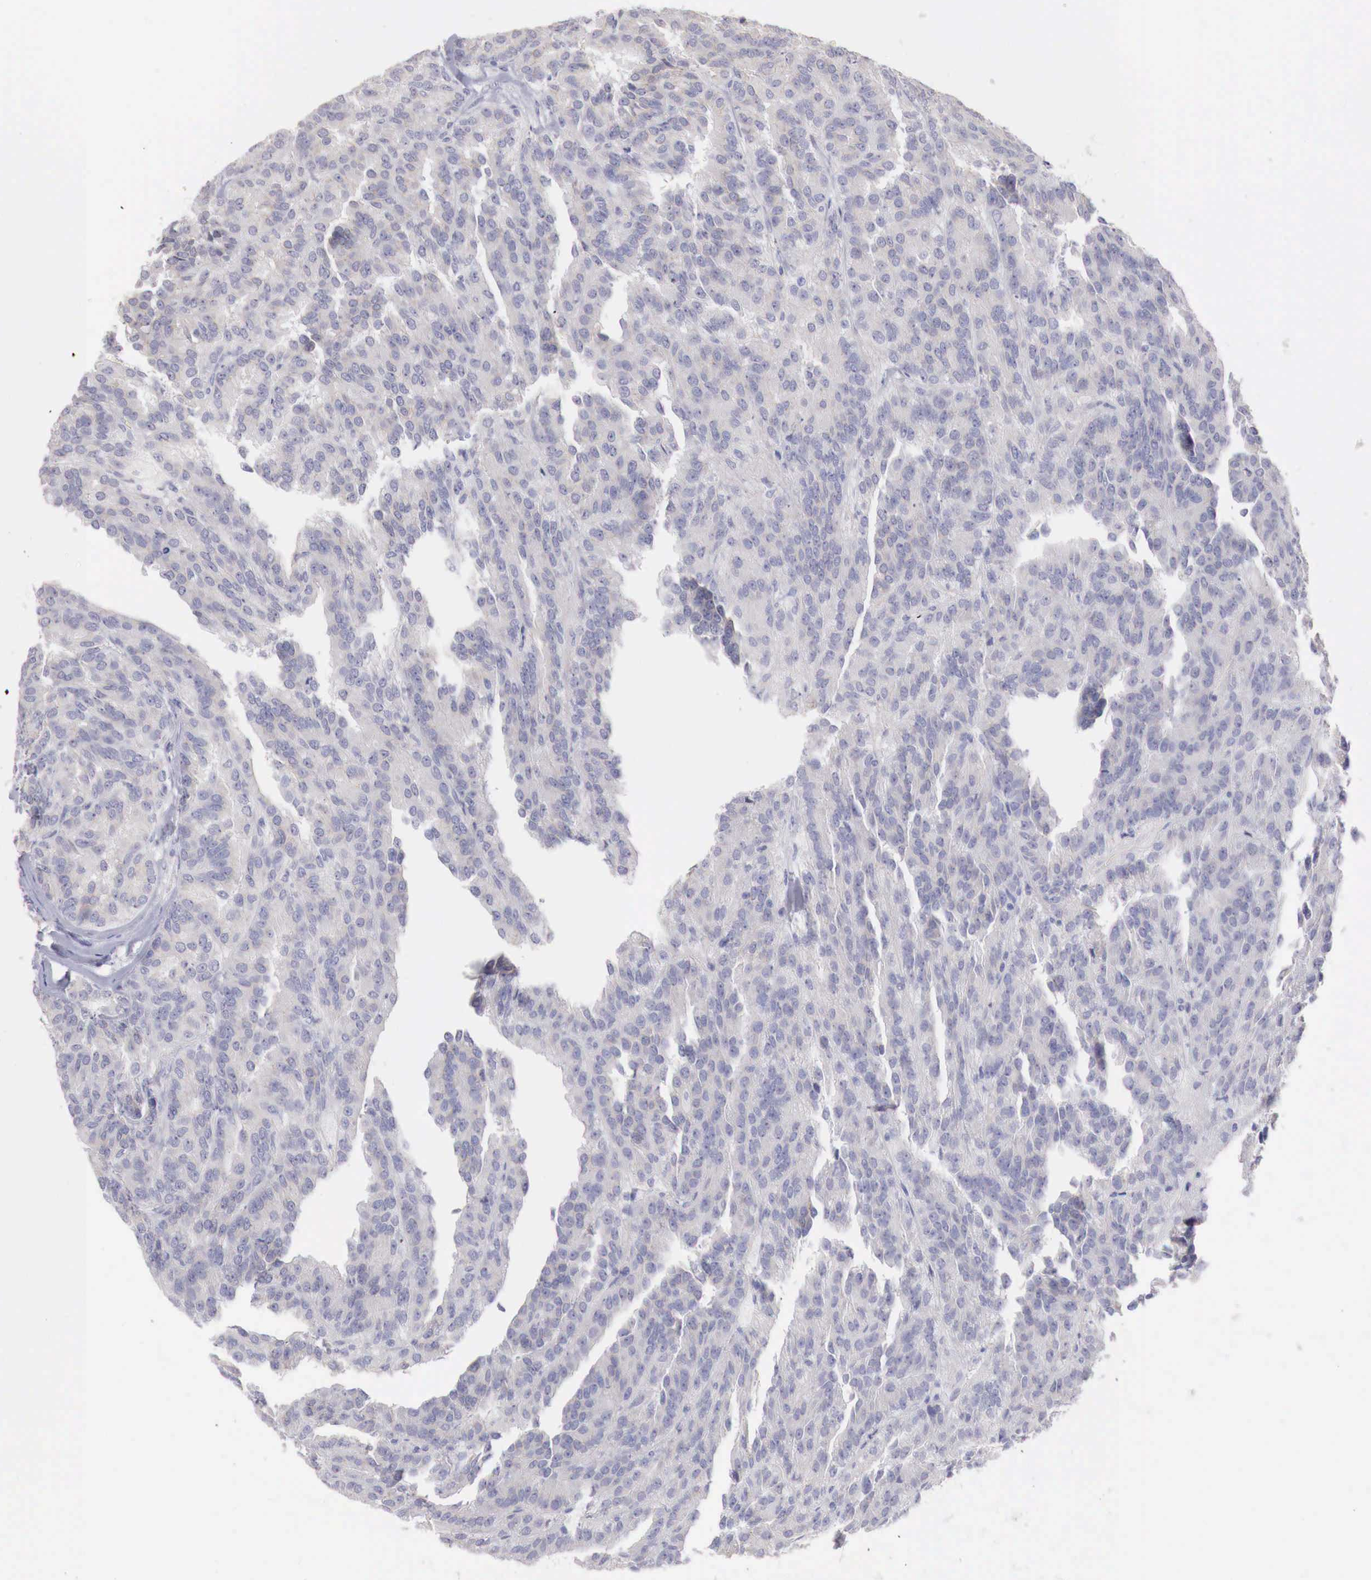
{"staining": {"intensity": "negative", "quantity": "none", "location": "none"}, "tissue": "renal cancer", "cell_type": "Tumor cells", "image_type": "cancer", "snomed": [{"axis": "morphology", "description": "Adenocarcinoma, NOS"}, {"axis": "topography", "description": "Kidney"}], "caption": "There is no significant expression in tumor cells of renal cancer.", "gene": "TRIM13", "patient": {"sex": "male", "age": 46}}